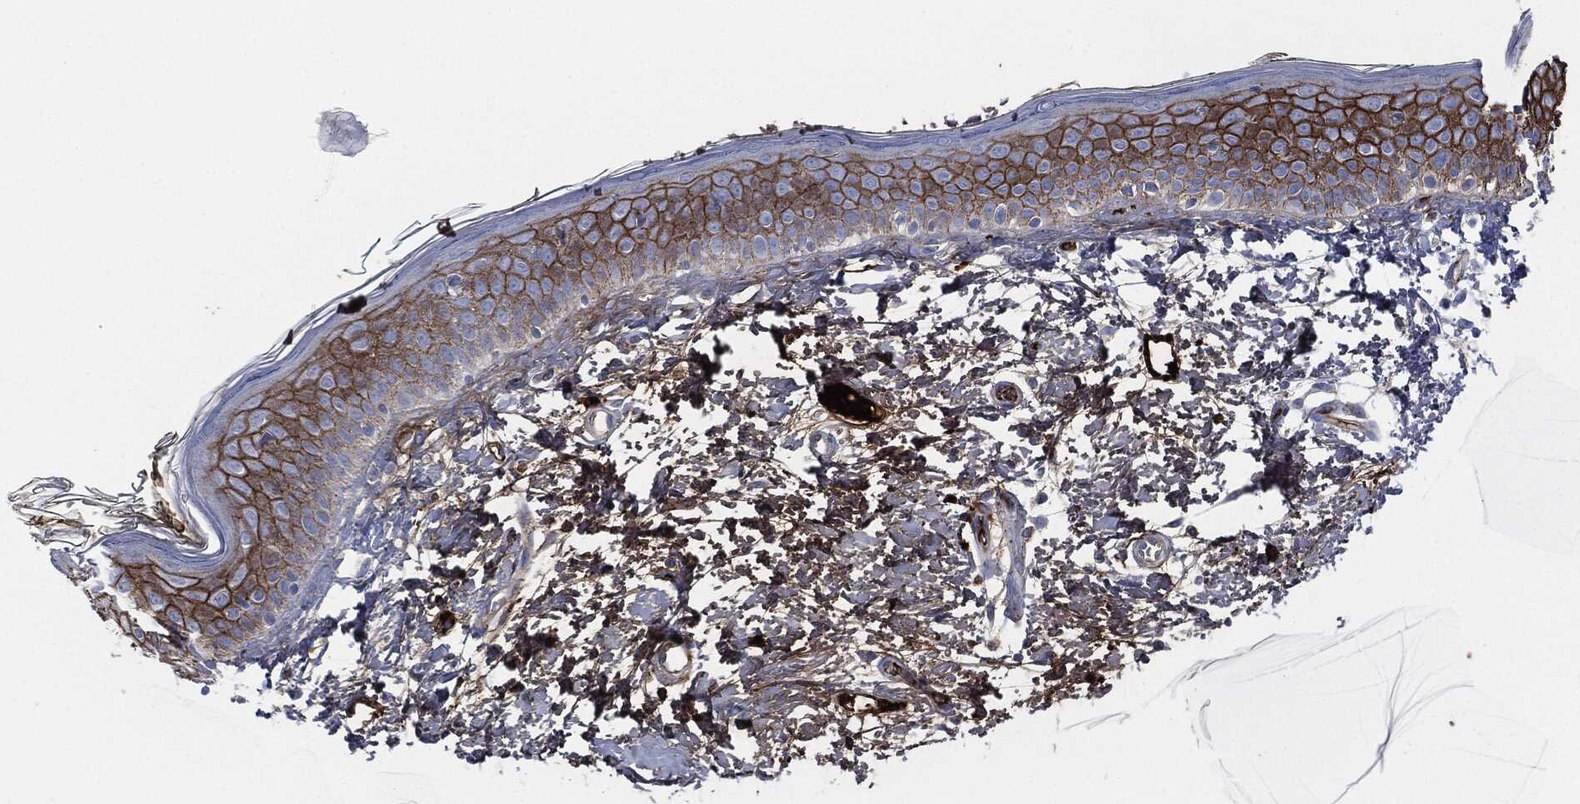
{"staining": {"intensity": "negative", "quantity": "none", "location": "none"}, "tissue": "skin", "cell_type": "Fibroblasts", "image_type": "normal", "snomed": [{"axis": "morphology", "description": "Normal tissue, NOS"}, {"axis": "morphology", "description": "Basal cell carcinoma"}, {"axis": "topography", "description": "Skin"}], "caption": "The image demonstrates no significant expression in fibroblasts of skin. (Immunohistochemistry, brightfield microscopy, high magnification).", "gene": "APOB", "patient": {"sex": "male", "age": 33}}